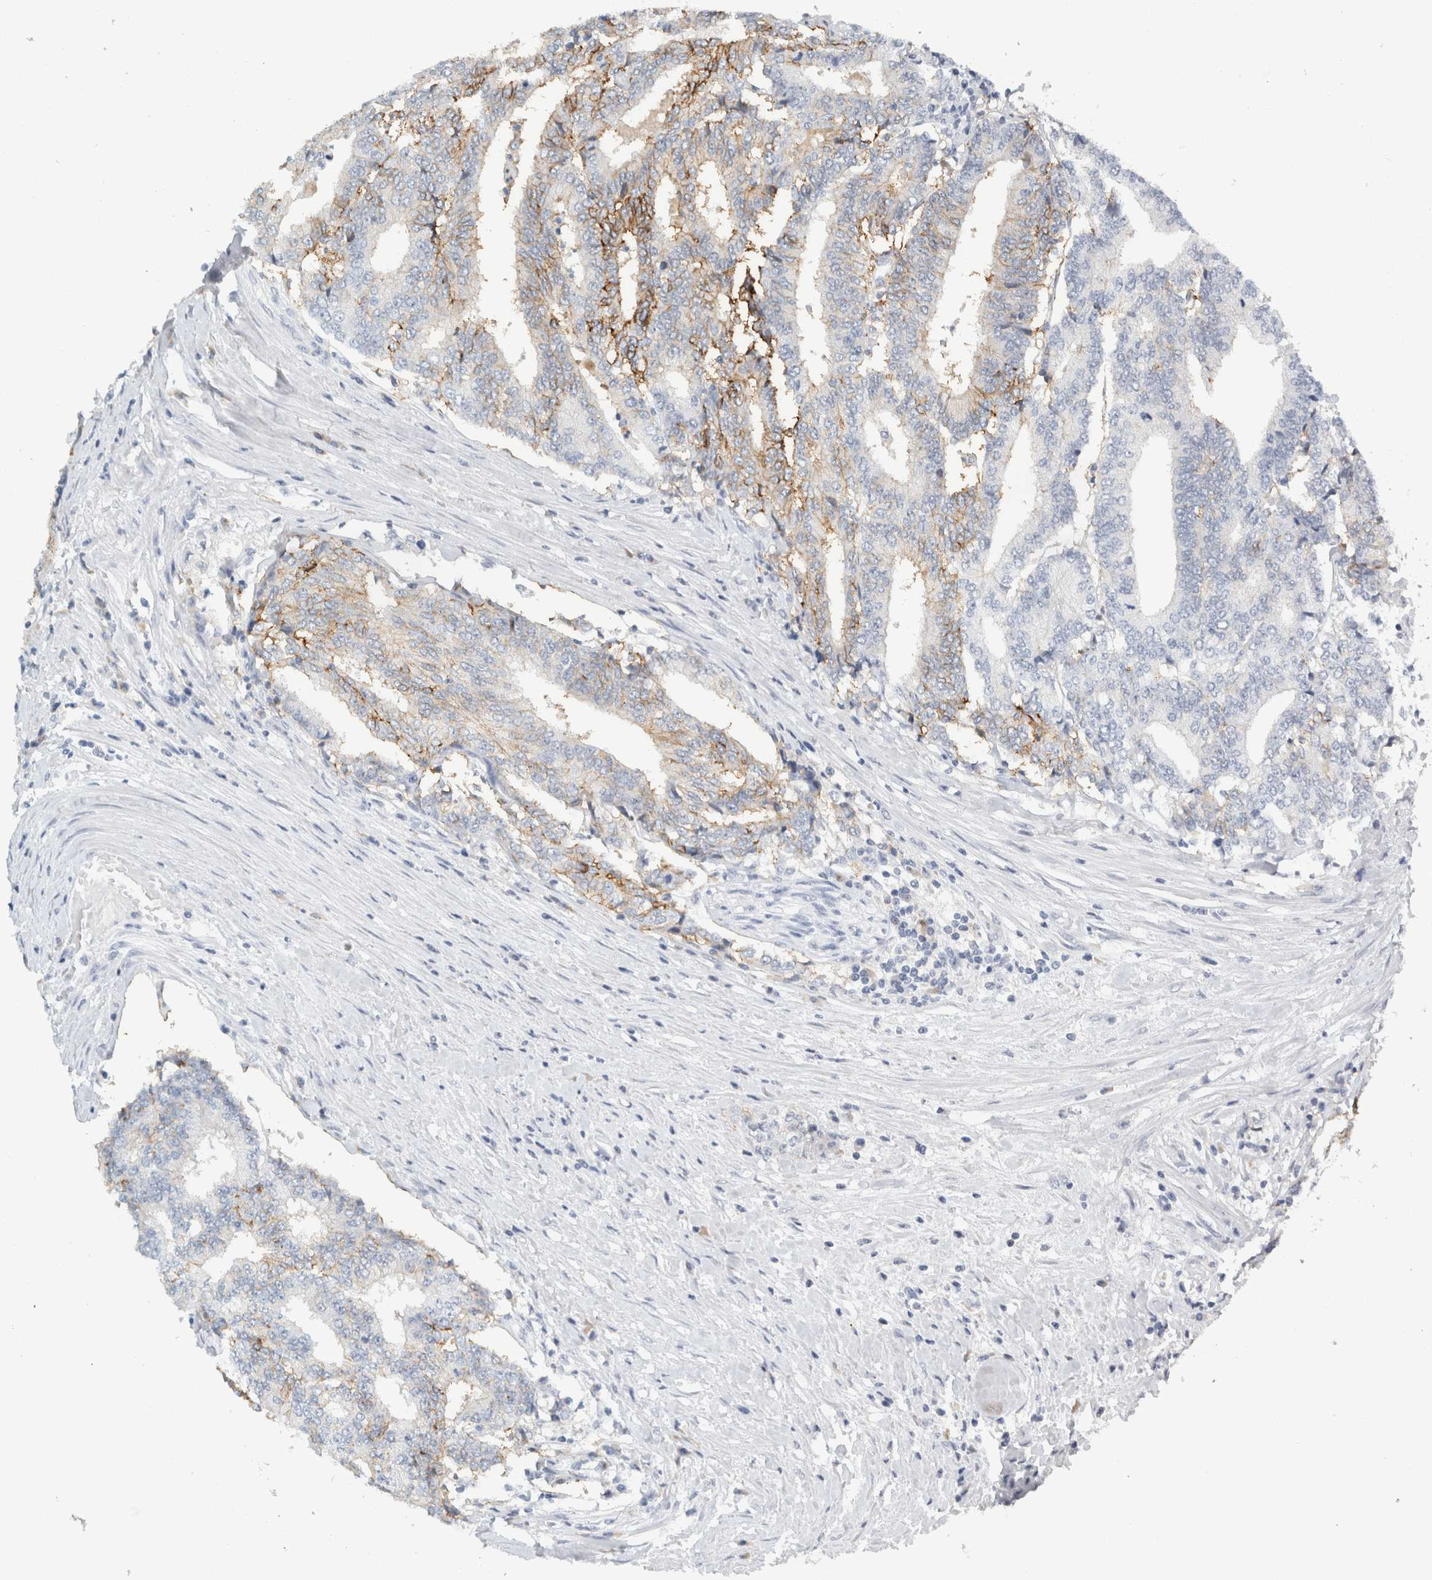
{"staining": {"intensity": "moderate", "quantity": "25%-75%", "location": "cytoplasmic/membranous"}, "tissue": "prostate cancer", "cell_type": "Tumor cells", "image_type": "cancer", "snomed": [{"axis": "morphology", "description": "Normal tissue, NOS"}, {"axis": "morphology", "description": "Adenocarcinoma, High grade"}, {"axis": "topography", "description": "Prostate"}, {"axis": "topography", "description": "Seminal veicle"}], "caption": "Protein staining of prostate cancer (adenocarcinoma (high-grade)) tissue demonstrates moderate cytoplasmic/membranous positivity in about 25%-75% of tumor cells.", "gene": "TSPAN8", "patient": {"sex": "male", "age": 55}}